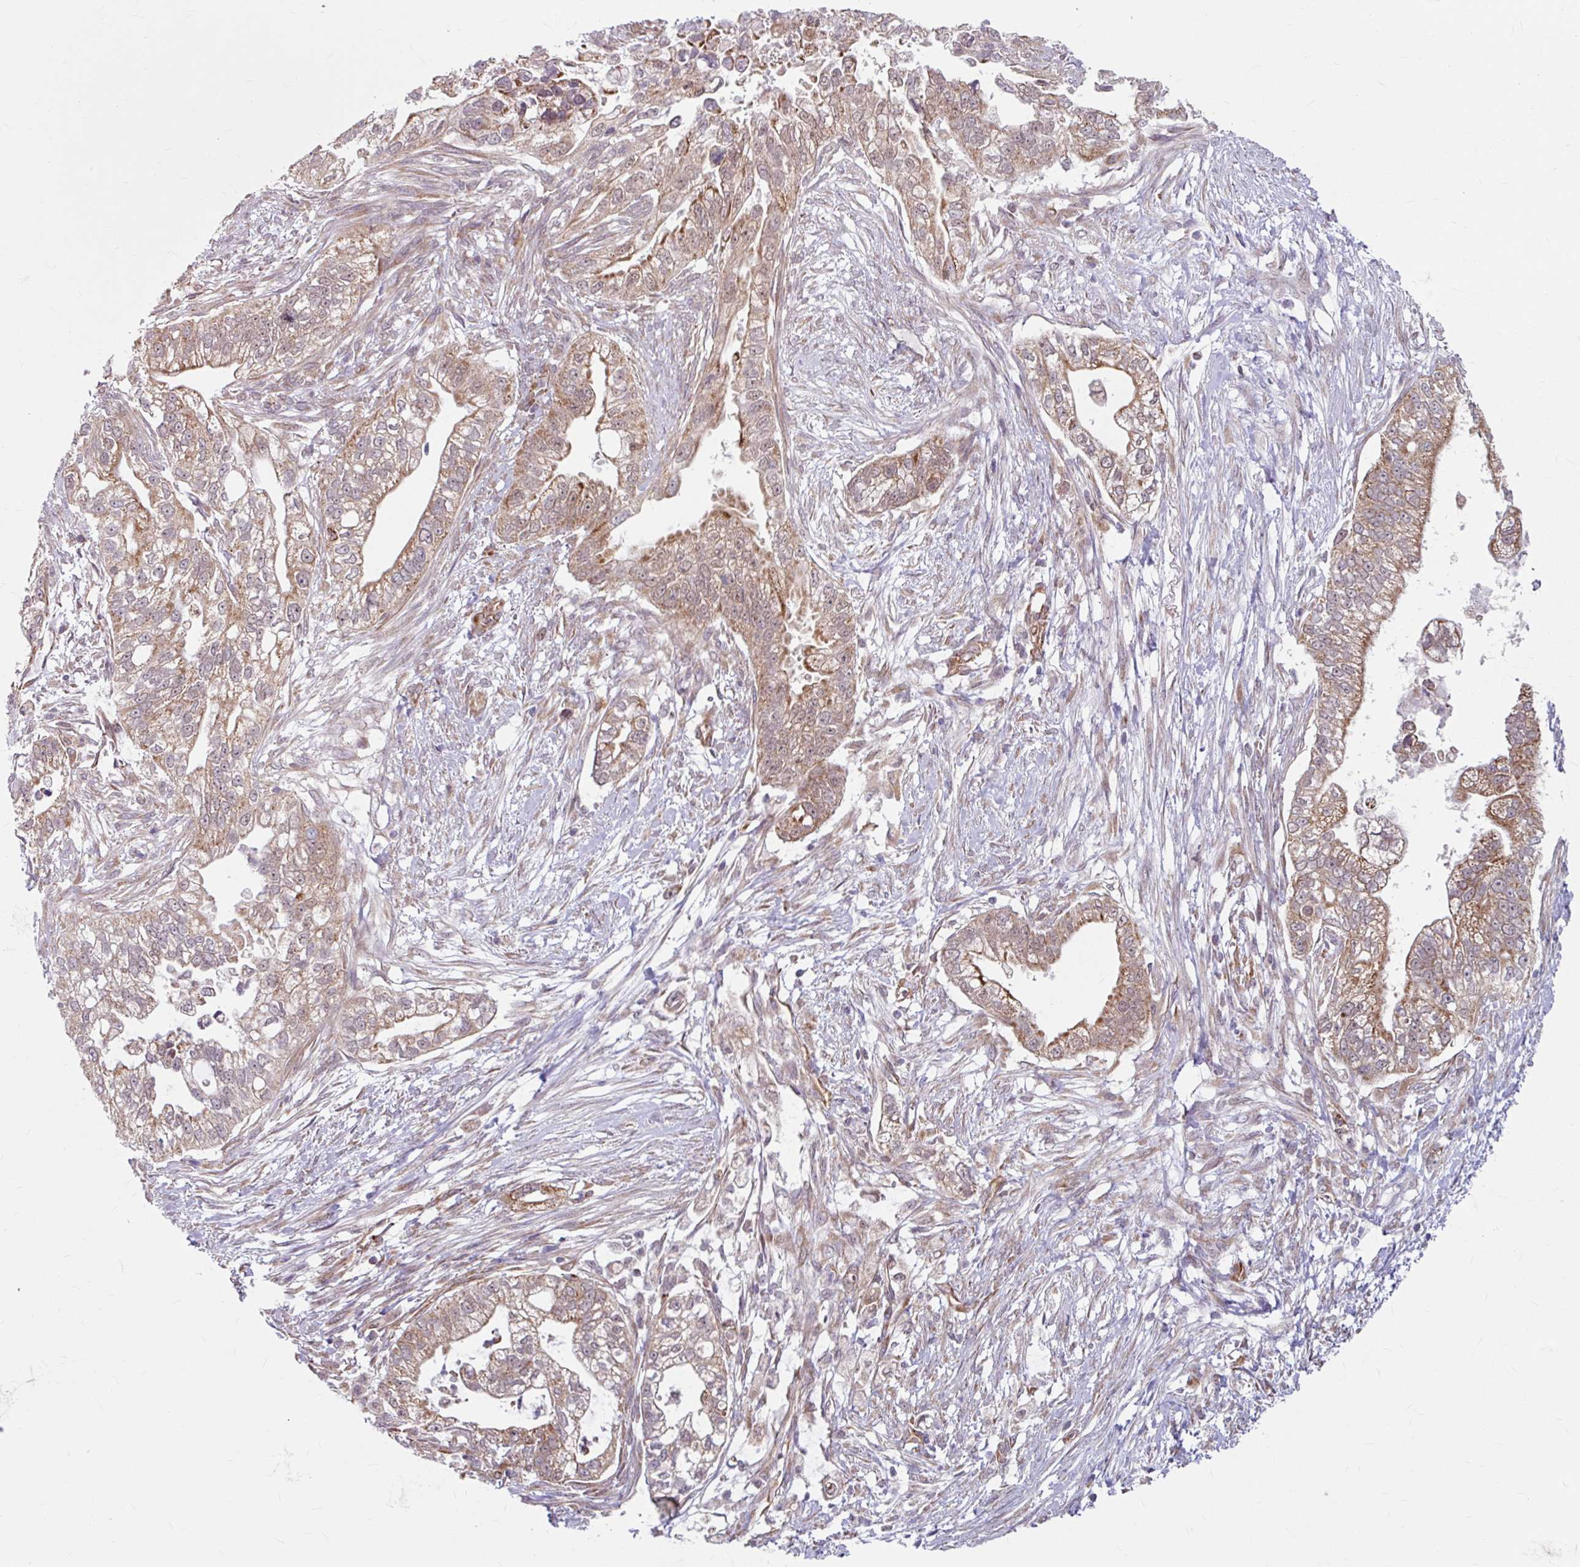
{"staining": {"intensity": "moderate", "quantity": "25%-75%", "location": "cytoplasmic/membranous"}, "tissue": "pancreatic cancer", "cell_type": "Tumor cells", "image_type": "cancer", "snomed": [{"axis": "morphology", "description": "Adenocarcinoma, NOS"}, {"axis": "topography", "description": "Pancreas"}], "caption": "Immunohistochemical staining of pancreatic cancer (adenocarcinoma) demonstrates medium levels of moderate cytoplasmic/membranous protein positivity in approximately 25%-75% of tumor cells.", "gene": "DAAM2", "patient": {"sex": "male", "age": 70}}